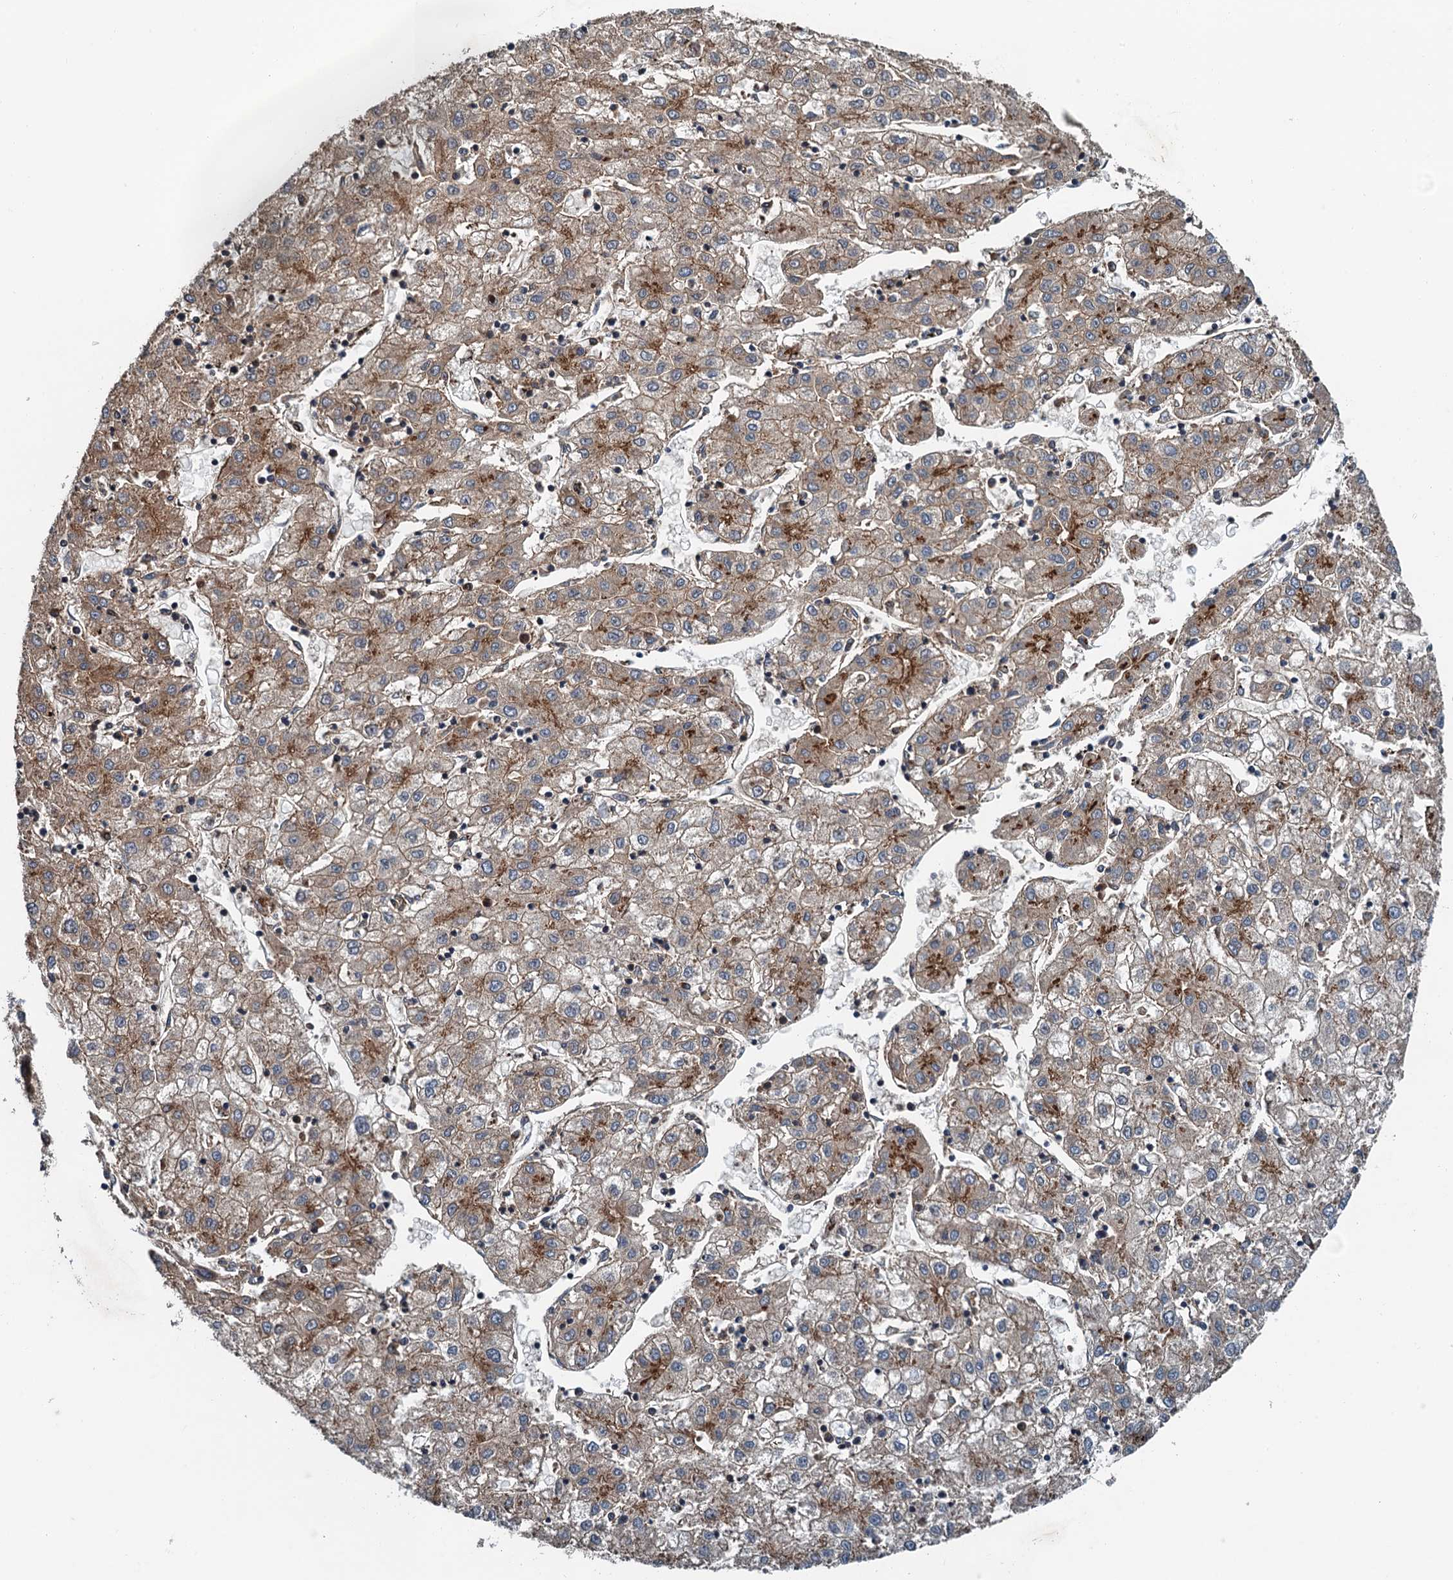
{"staining": {"intensity": "moderate", "quantity": ">75%", "location": "cytoplasmic/membranous"}, "tissue": "liver cancer", "cell_type": "Tumor cells", "image_type": "cancer", "snomed": [{"axis": "morphology", "description": "Carcinoma, Hepatocellular, NOS"}, {"axis": "topography", "description": "Liver"}], "caption": "Moderate cytoplasmic/membranous positivity is present in approximately >75% of tumor cells in liver cancer (hepatocellular carcinoma).", "gene": "COG3", "patient": {"sex": "male", "age": 72}}